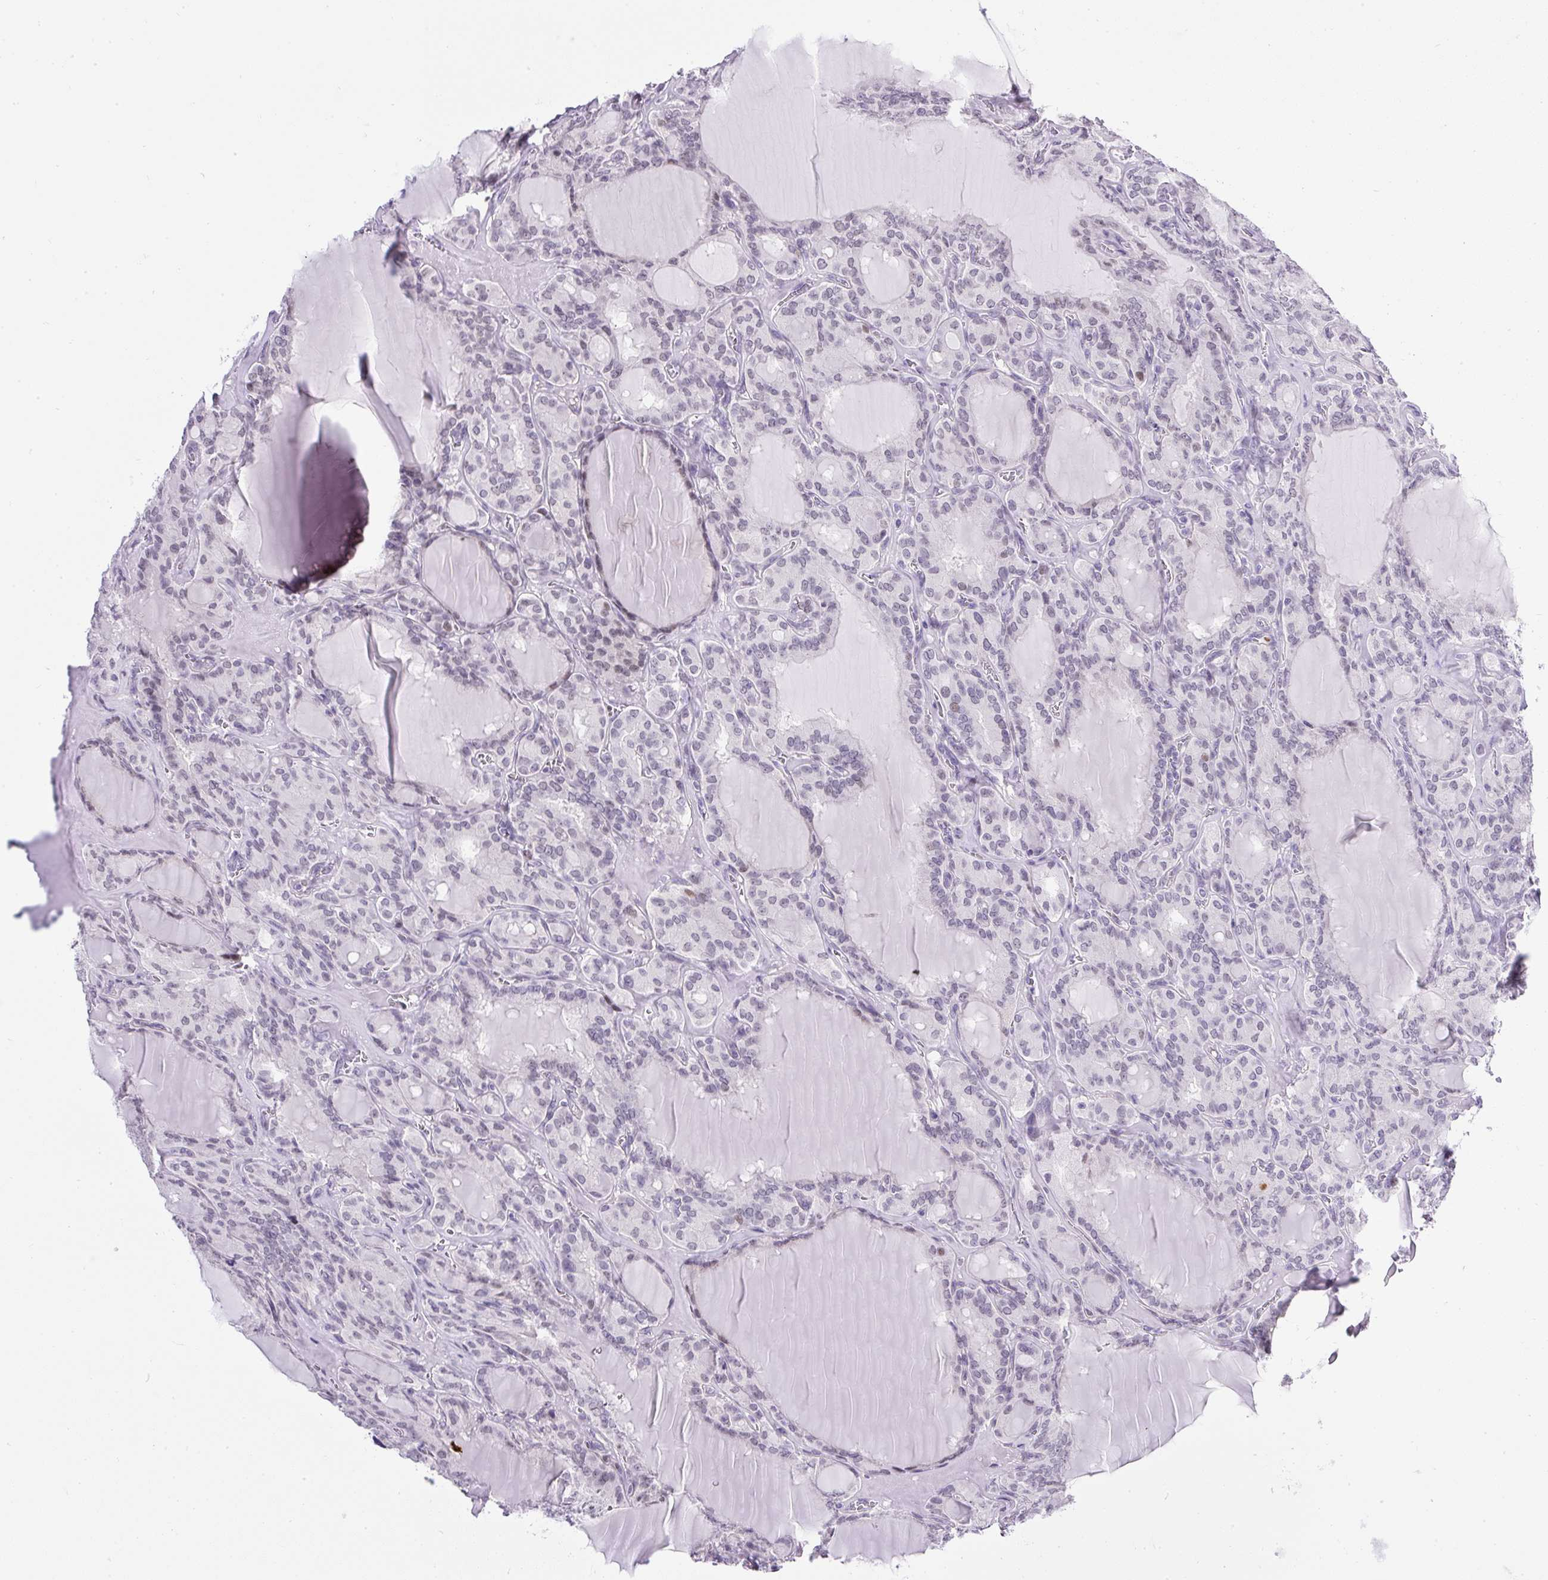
{"staining": {"intensity": "negative", "quantity": "none", "location": "none"}, "tissue": "thyroid cancer", "cell_type": "Tumor cells", "image_type": "cancer", "snomed": [{"axis": "morphology", "description": "Papillary adenocarcinoma, NOS"}, {"axis": "topography", "description": "Thyroid gland"}], "caption": "Immunohistochemistry histopathology image of human thyroid cancer (papillary adenocarcinoma) stained for a protein (brown), which displays no positivity in tumor cells.", "gene": "WNT10B", "patient": {"sex": "male", "age": 87}}